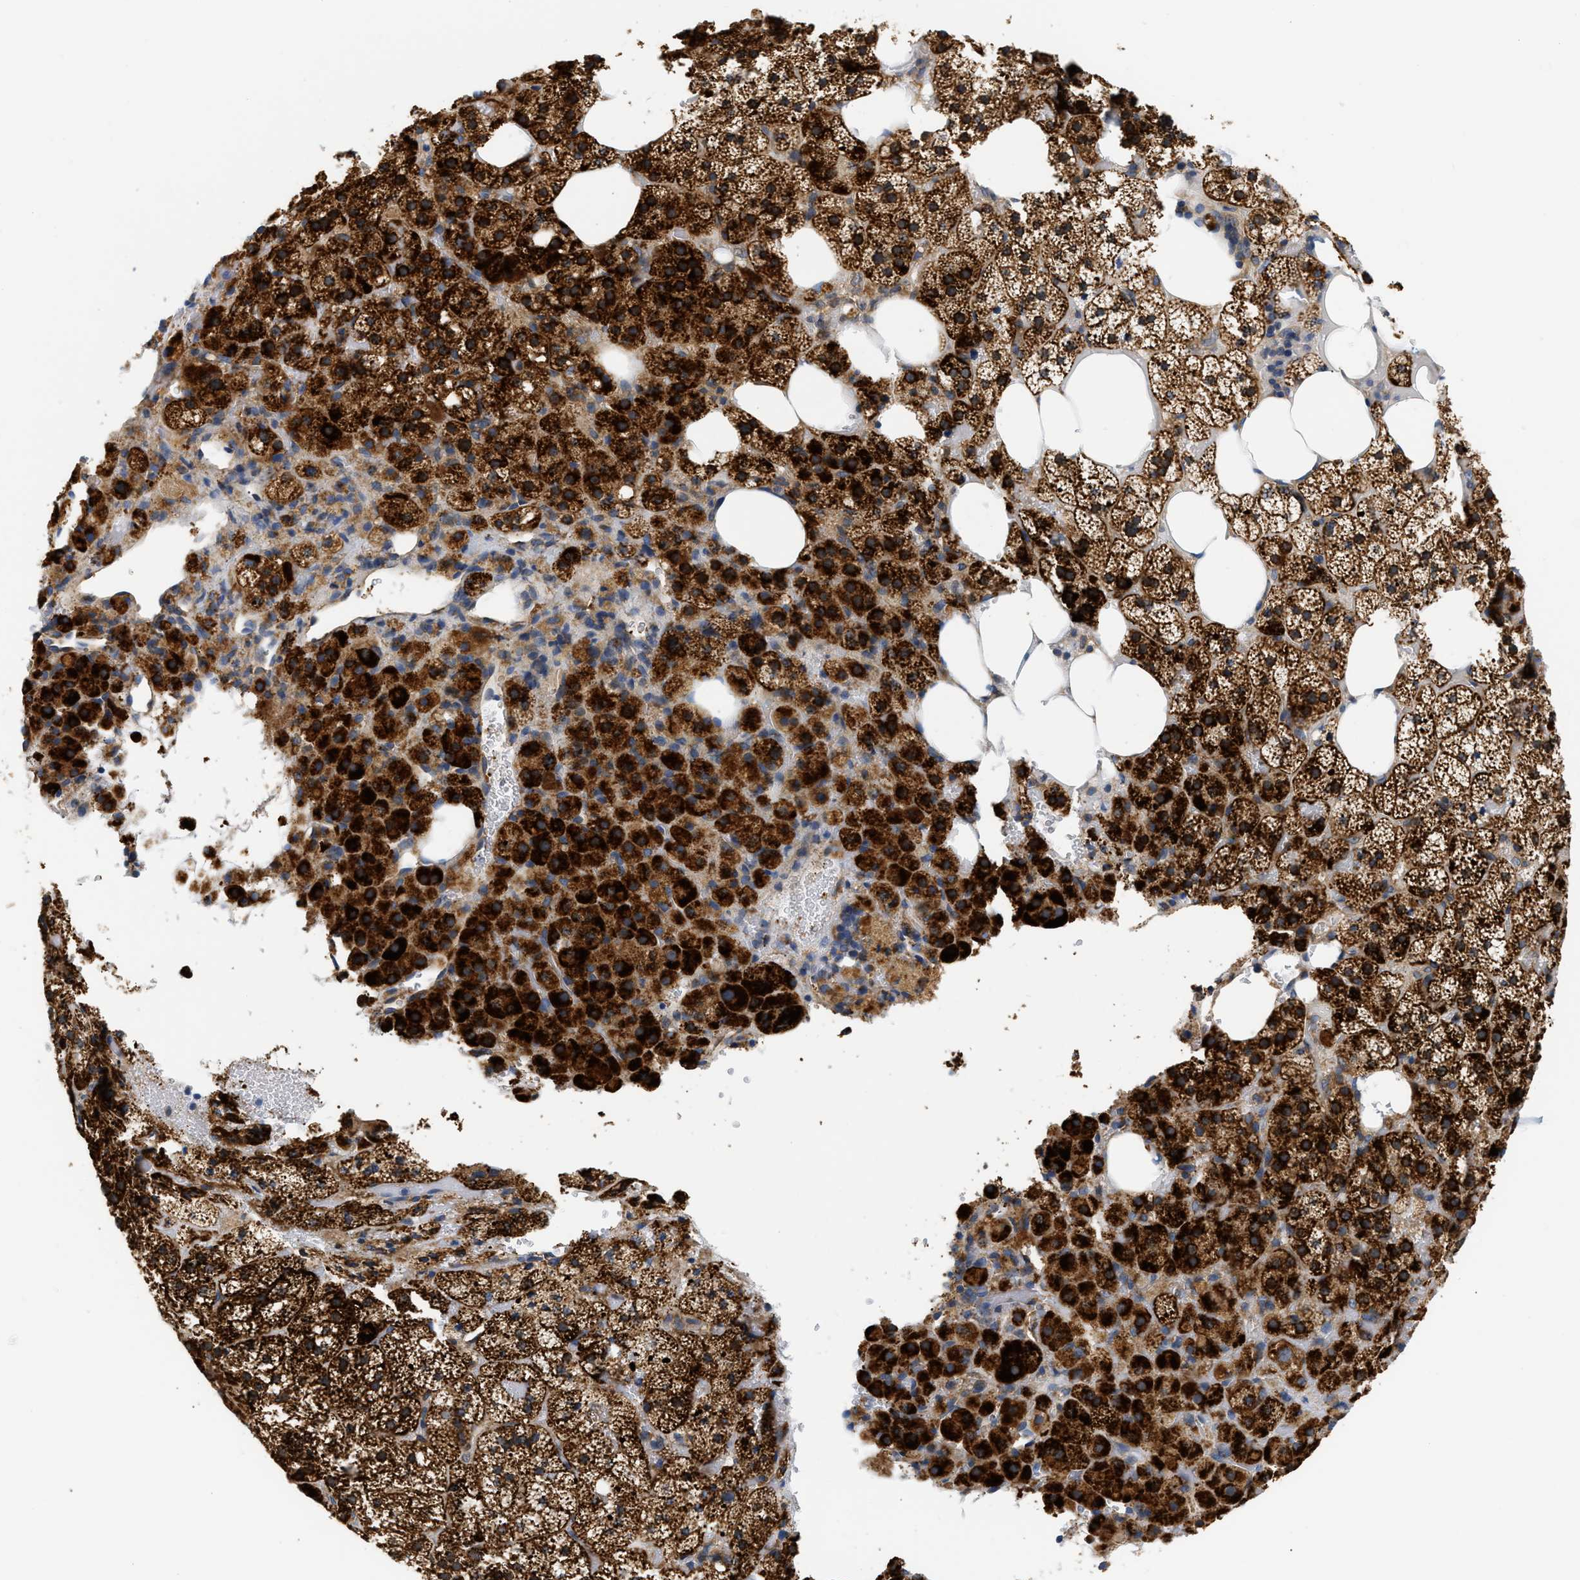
{"staining": {"intensity": "strong", "quantity": ">75%", "location": "cytoplasmic/membranous"}, "tissue": "adrenal gland", "cell_type": "Glandular cells", "image_type": "normal", "snomed": [{"axis": "morphology", "description": "Normal tissue, NOS"}, {"axis": "topography", "description": "Adrenal gland"}], "caption": "Immunohistochemical staining of benign human adrenal gland exhibits >75% levels of strong cytoplasmic/membranous protein staining in about >75% of glandular cells. The staining is performed using DAB (3,3'-diaminobenzidine) brown chromogen to label protein expression. The nuclei are counter-stained blue using hematoxylin.", "gene": "HDHD3", "patient": {"sex": "female", "age": 59}}